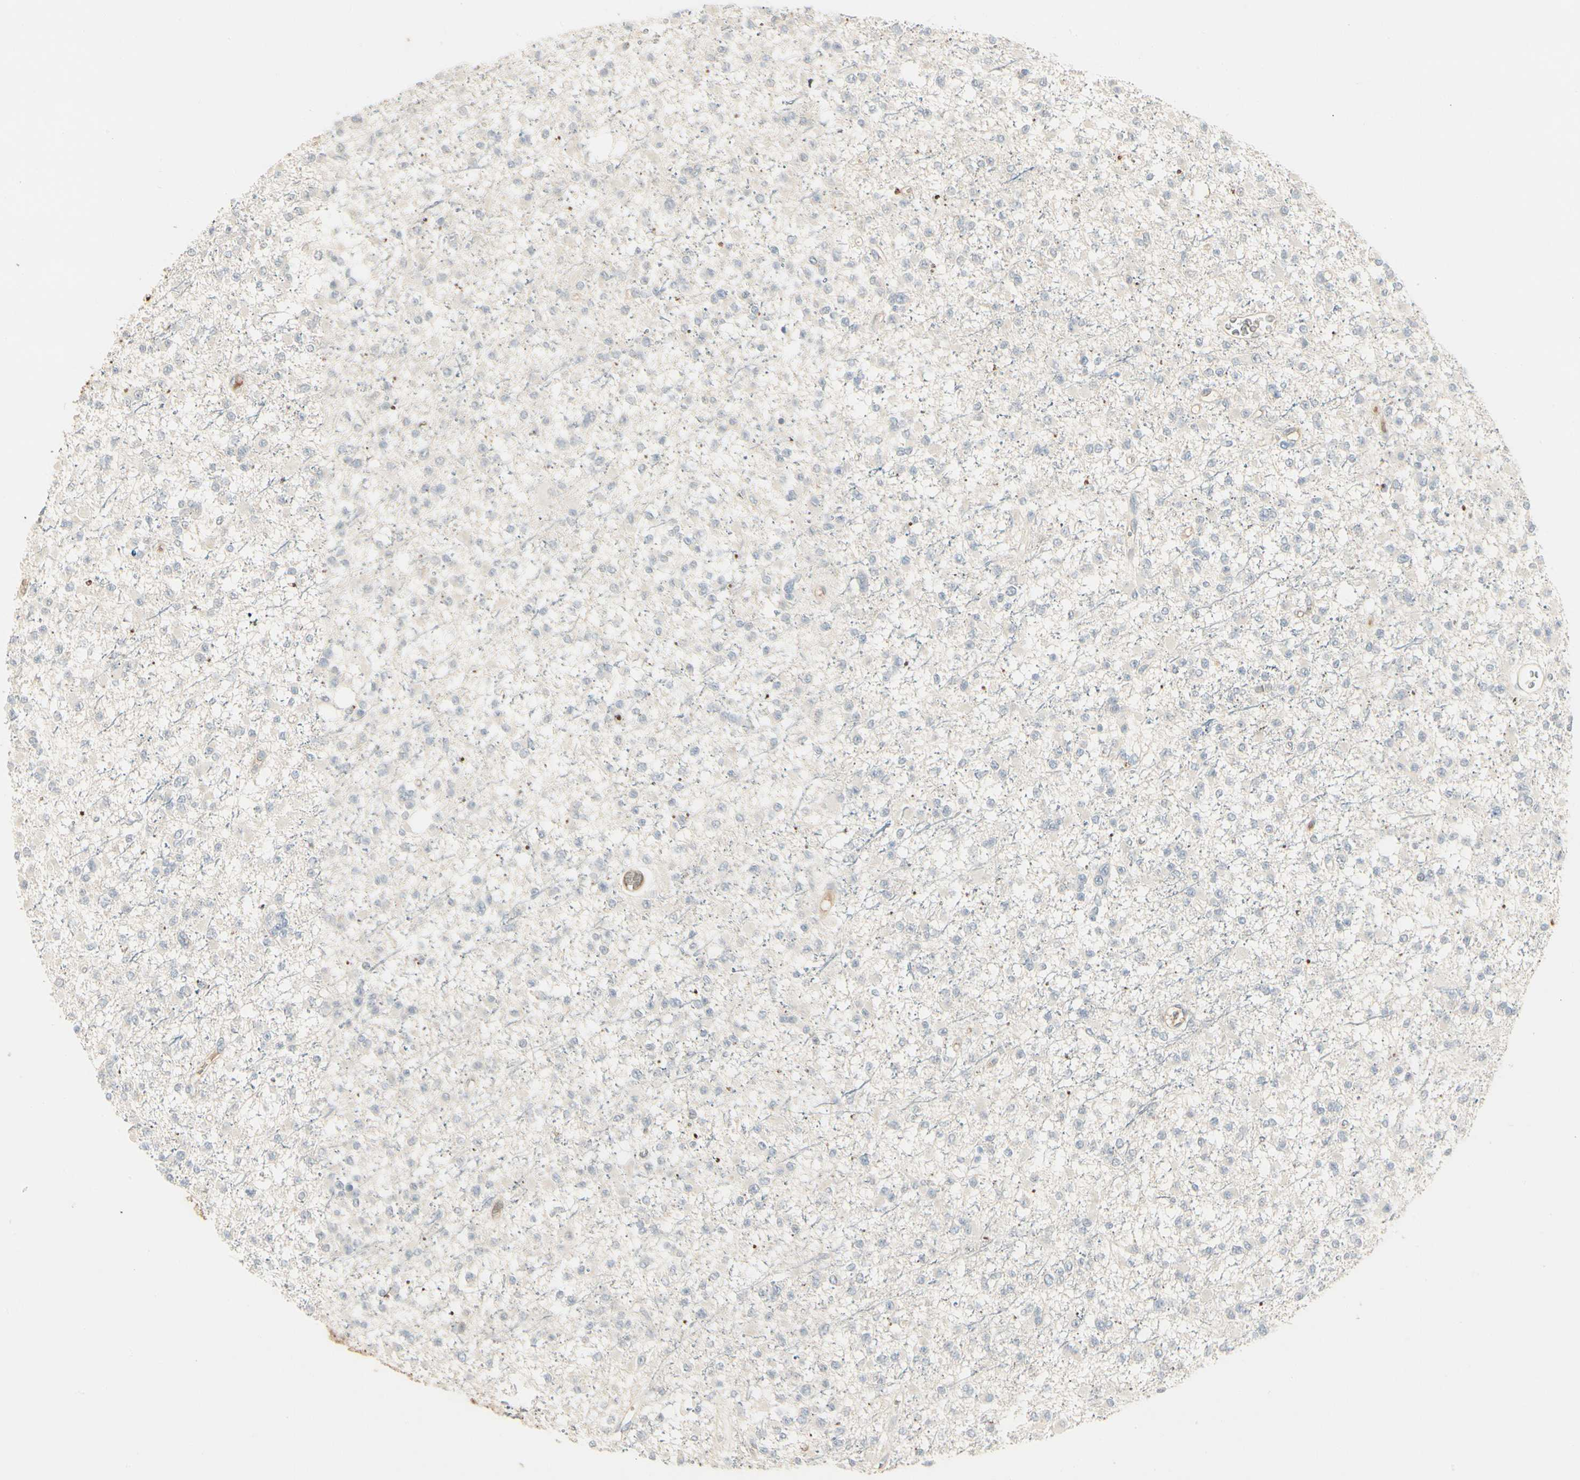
{"staining": {"intensity": "negative", "quantity": "none", "location": "none"}, "tissue": "glioma", "cell_type": "Tumor cells", "image_type": "cancer", "snomed": [{"axis": "morphology", "description": "Glioma, malignant, Low grade"}, {"axis": "topography", "description": "Brain"}], "caption": "The immunohistochemistry (IHC) histopathology image has no significant positivity in tumor cells of malignant glioma (low-grade) tissue.", "gene": "SKIL", "patient": {"sex": "female", "age": 22}}